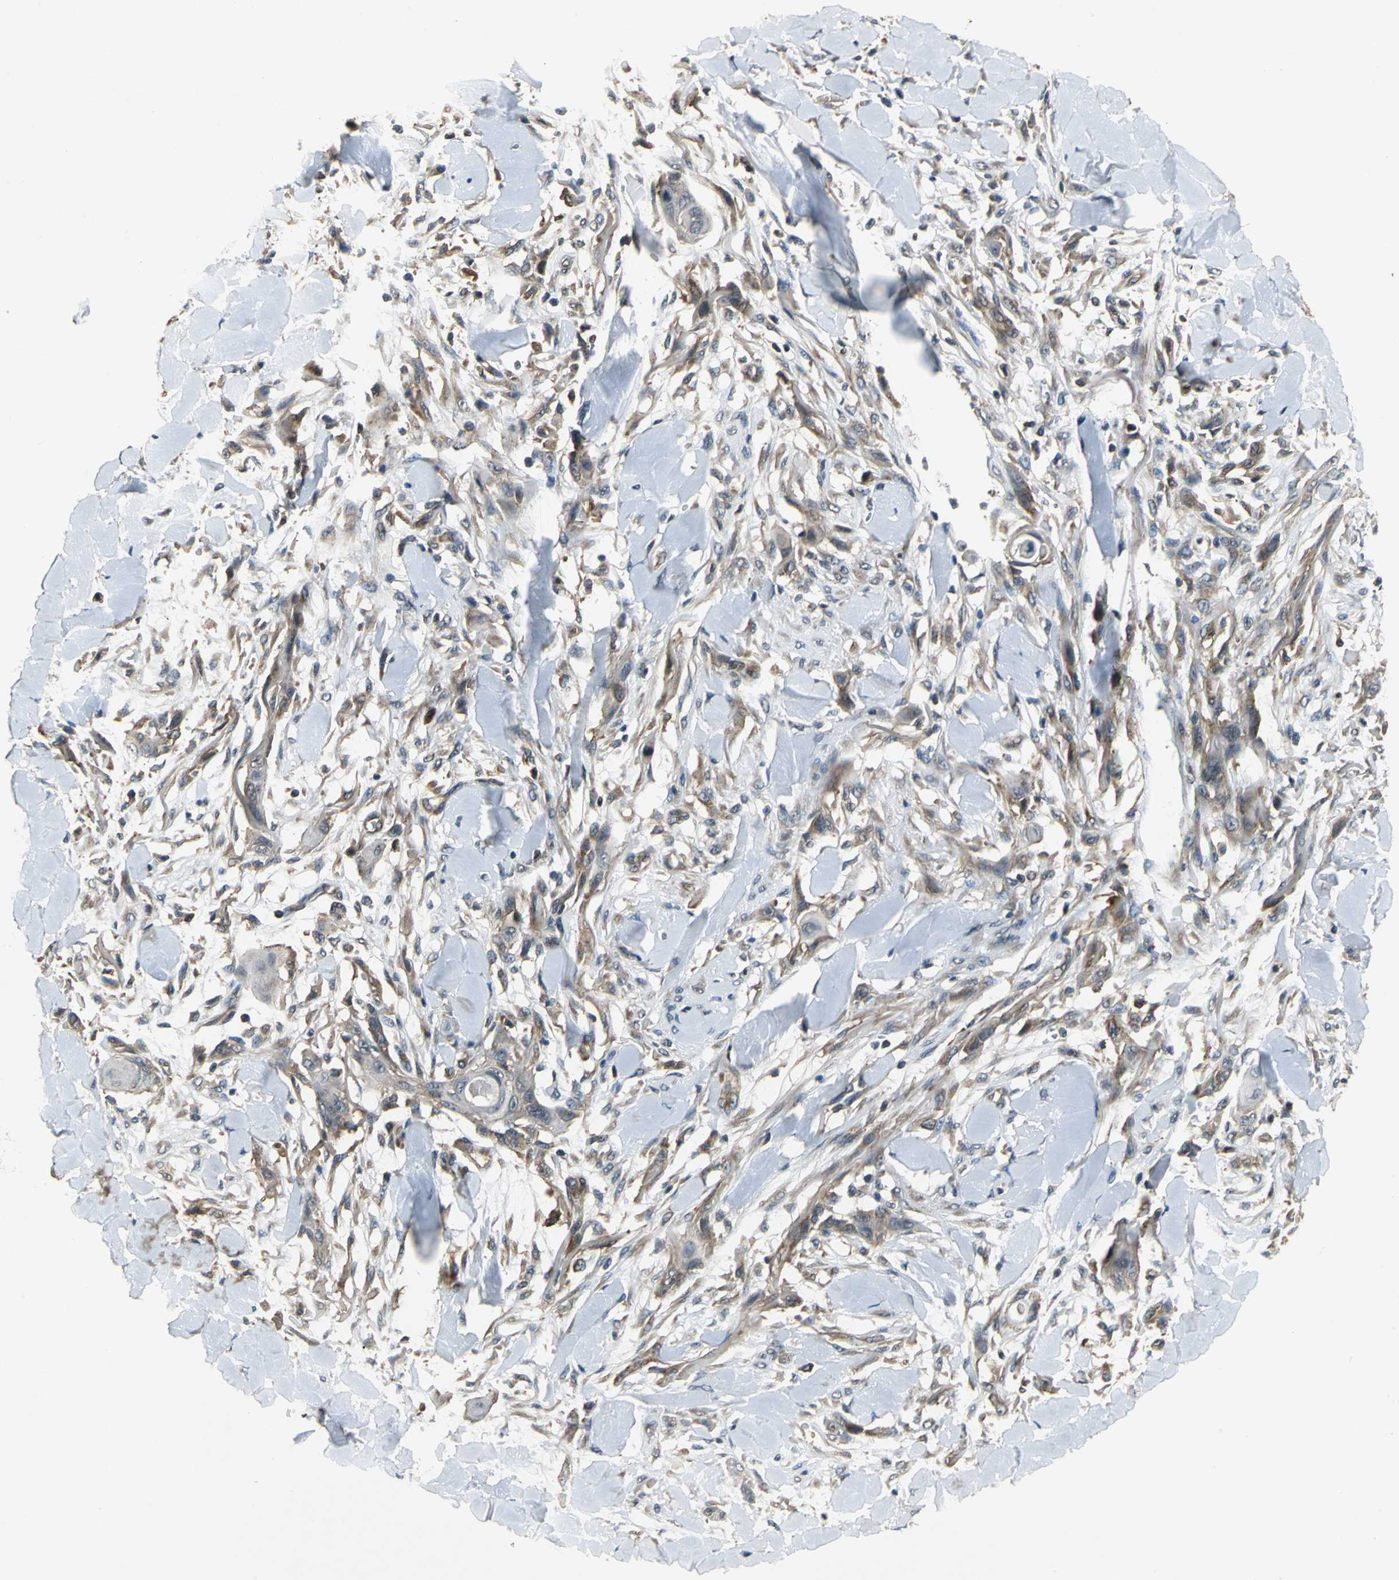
{"staining": {"intensity": "moderate", "quantity": ">75%", "location": "cytoplasmic/membranous"}, "tissue": "skin cancer", "cell_type": "Tumor cells", "image_type": "cancer", "snomed": [{"axis": "morphology", "description": "Squamous cell carcinoma, NOS"}, {"axis": "topography", "description": "Skin"}], "caption": "IHC image of neoplastic tissue: human skin cancer stained using immunohistochemistry (IHC) demonstrates medium levels of moderate protein expression localized specifically in the cytoplasmic/membranous of tumor cells, appearing as a cytoplasmic/membranous brown color.", "gene": "EIF2B2", "patient": {"sex": "female", "age": 59}}